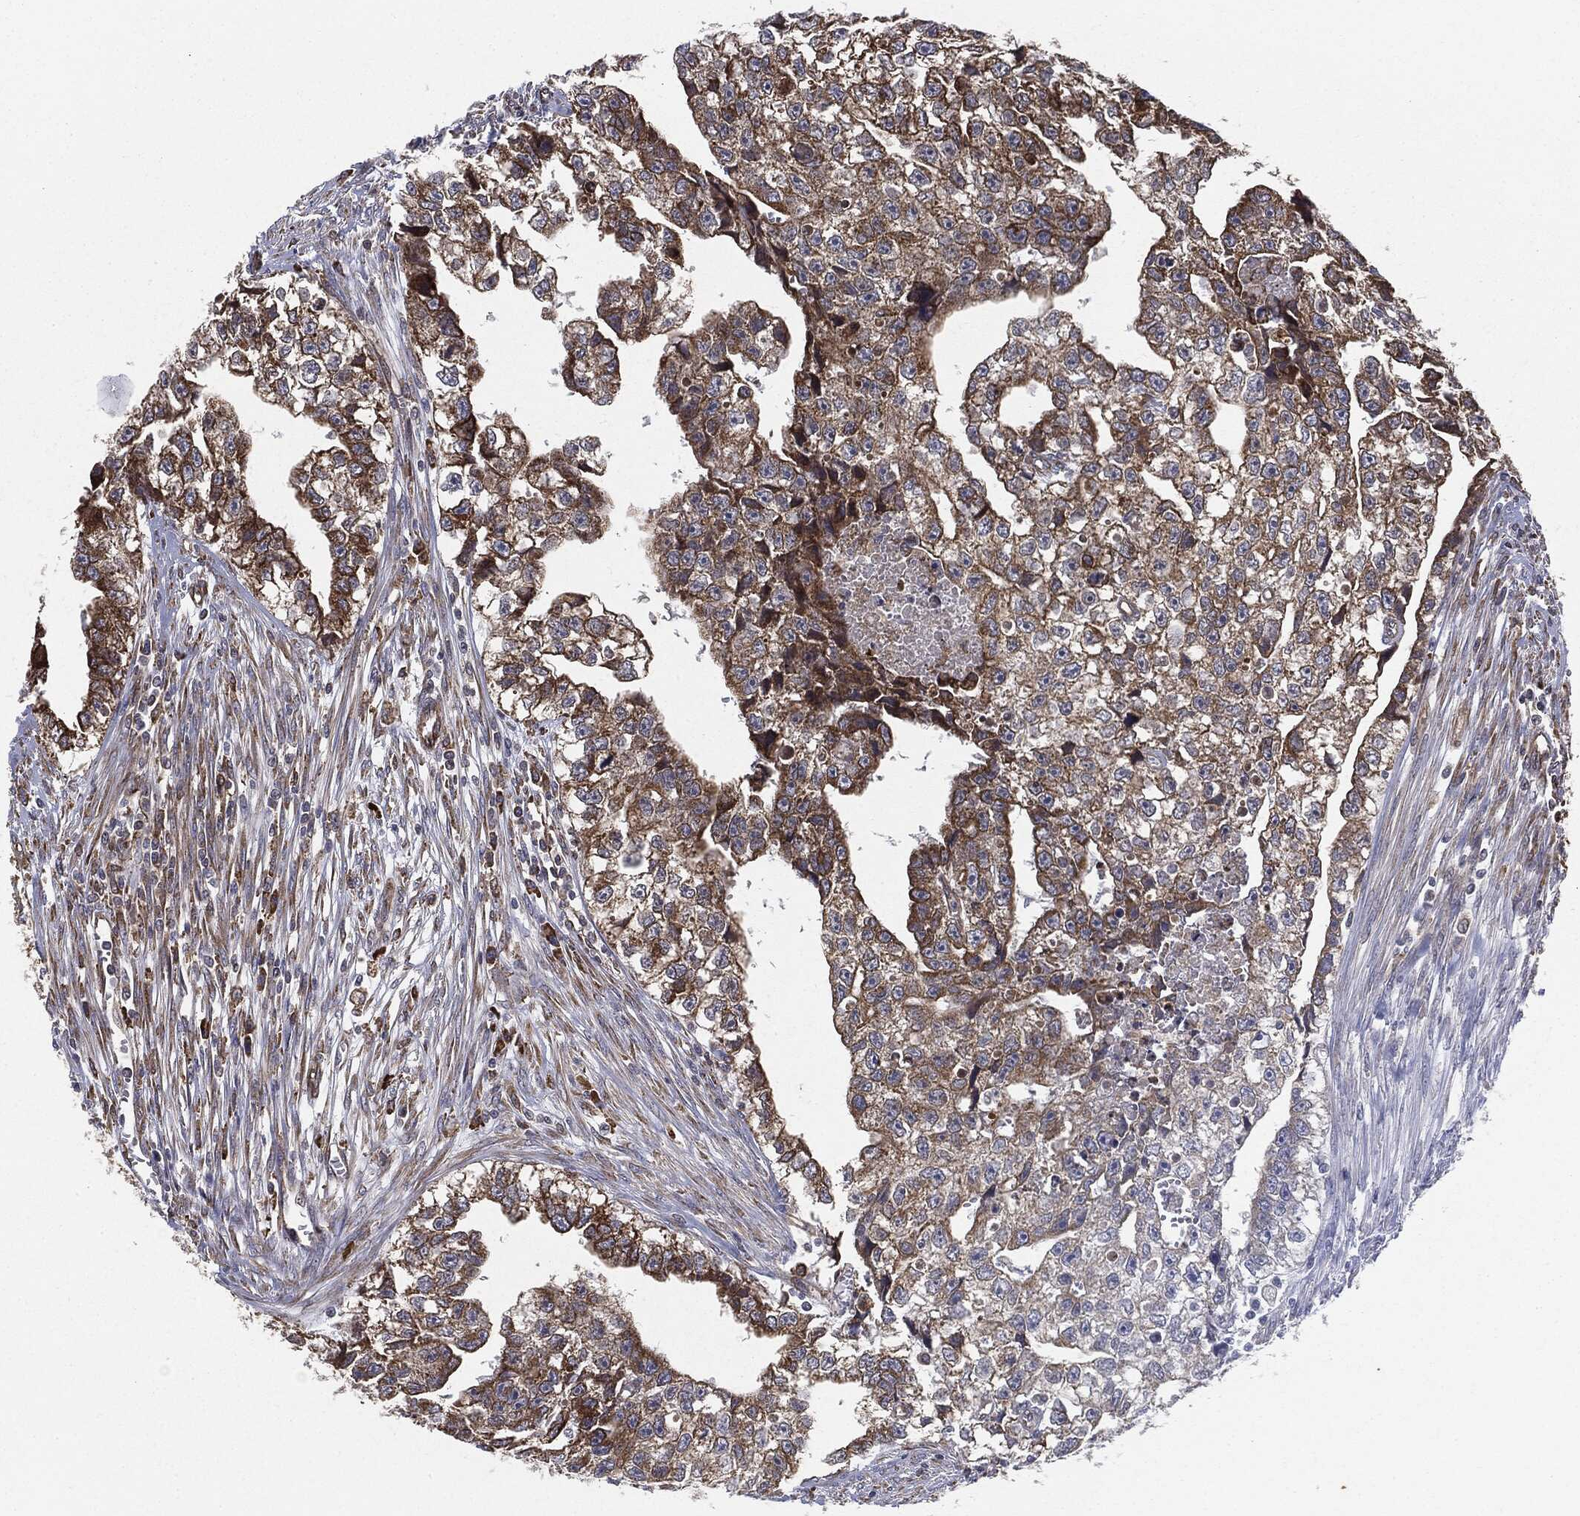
{"staining": {"intensity": "strong", "quantity": ">75%", "location": "cytoplasmic/membranous"}, "tissue": "testis cancer", "cell_type": "Tumor cells", "image_type": "cancer", "snomed": [{"axis": "morphology", "description": "Carcinoma, Embryonal, NOS"}, {"axis": "morphology", "description": "Teratoma, malignant, NOS"}, {"axis": "topography", "description": "Testis"}], "caption": "DAB (3,3'-diaminobenzidine) immunohistochemical staining of testis malignant teratoma exhibits strong cytoplasmic/membranous protein positivity in approximately >75% of tumor cells.", "gene": "CYLD", "patient": {"sex": "male", "age": 44}}